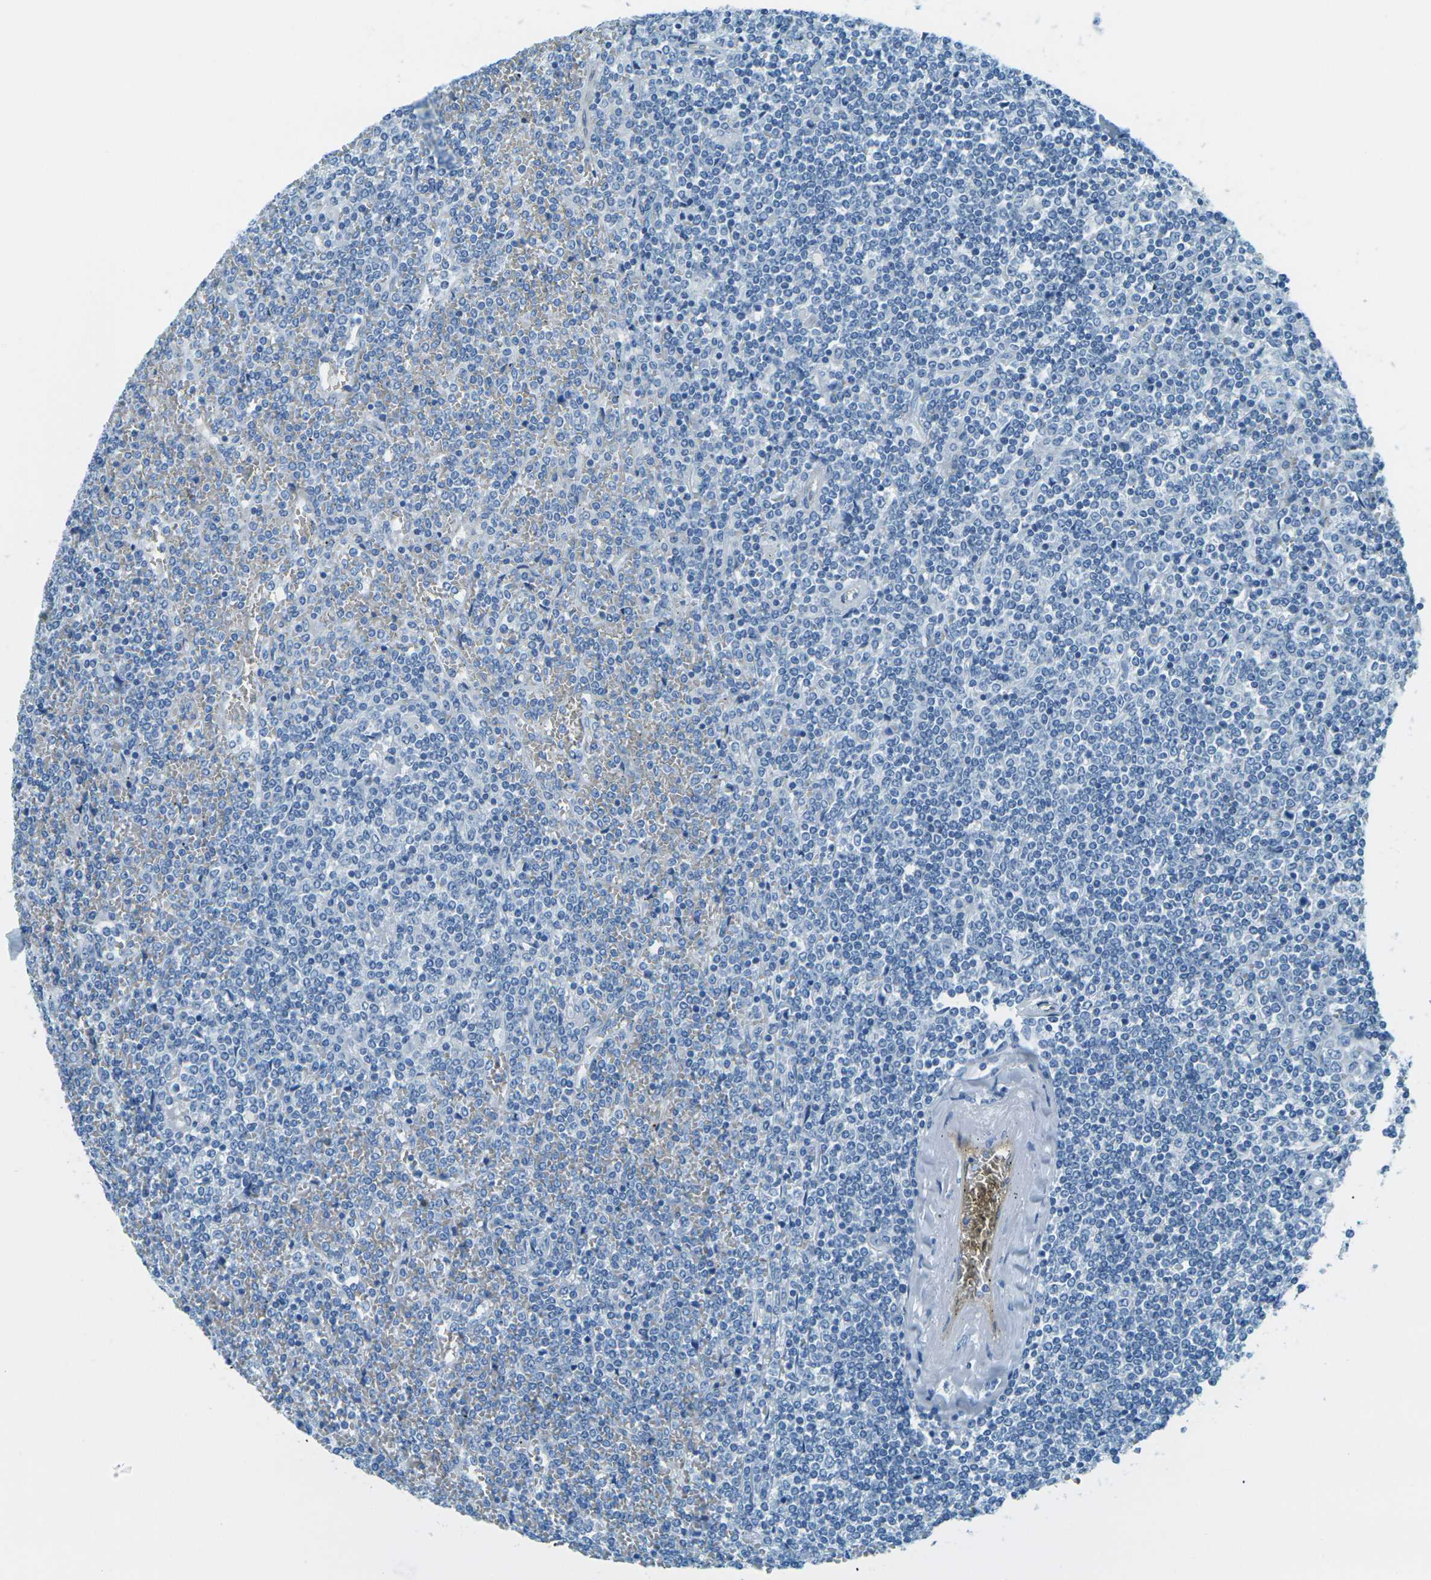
{"staining": {"intensity": "negative", "quantity": "none", "location": "none"}, "tissue": "lymphoma", "cell_type": "Tumor cells", "image_type": "cancer", "snomed": [{"axis": "morphology", "description": "Malignant lymphoma, non-Hodgkin's type, Low grade"}, {"axis": "topography", "description": "Spleen"}], "caption": "Malignant lymphoma, non-Hodgkin's type (low-grade) was stained to show a protein in brown. There is no significant positivity in tumor cells.", "gene": "OCLN", "patient": {"sex": "female", "age": 19}}